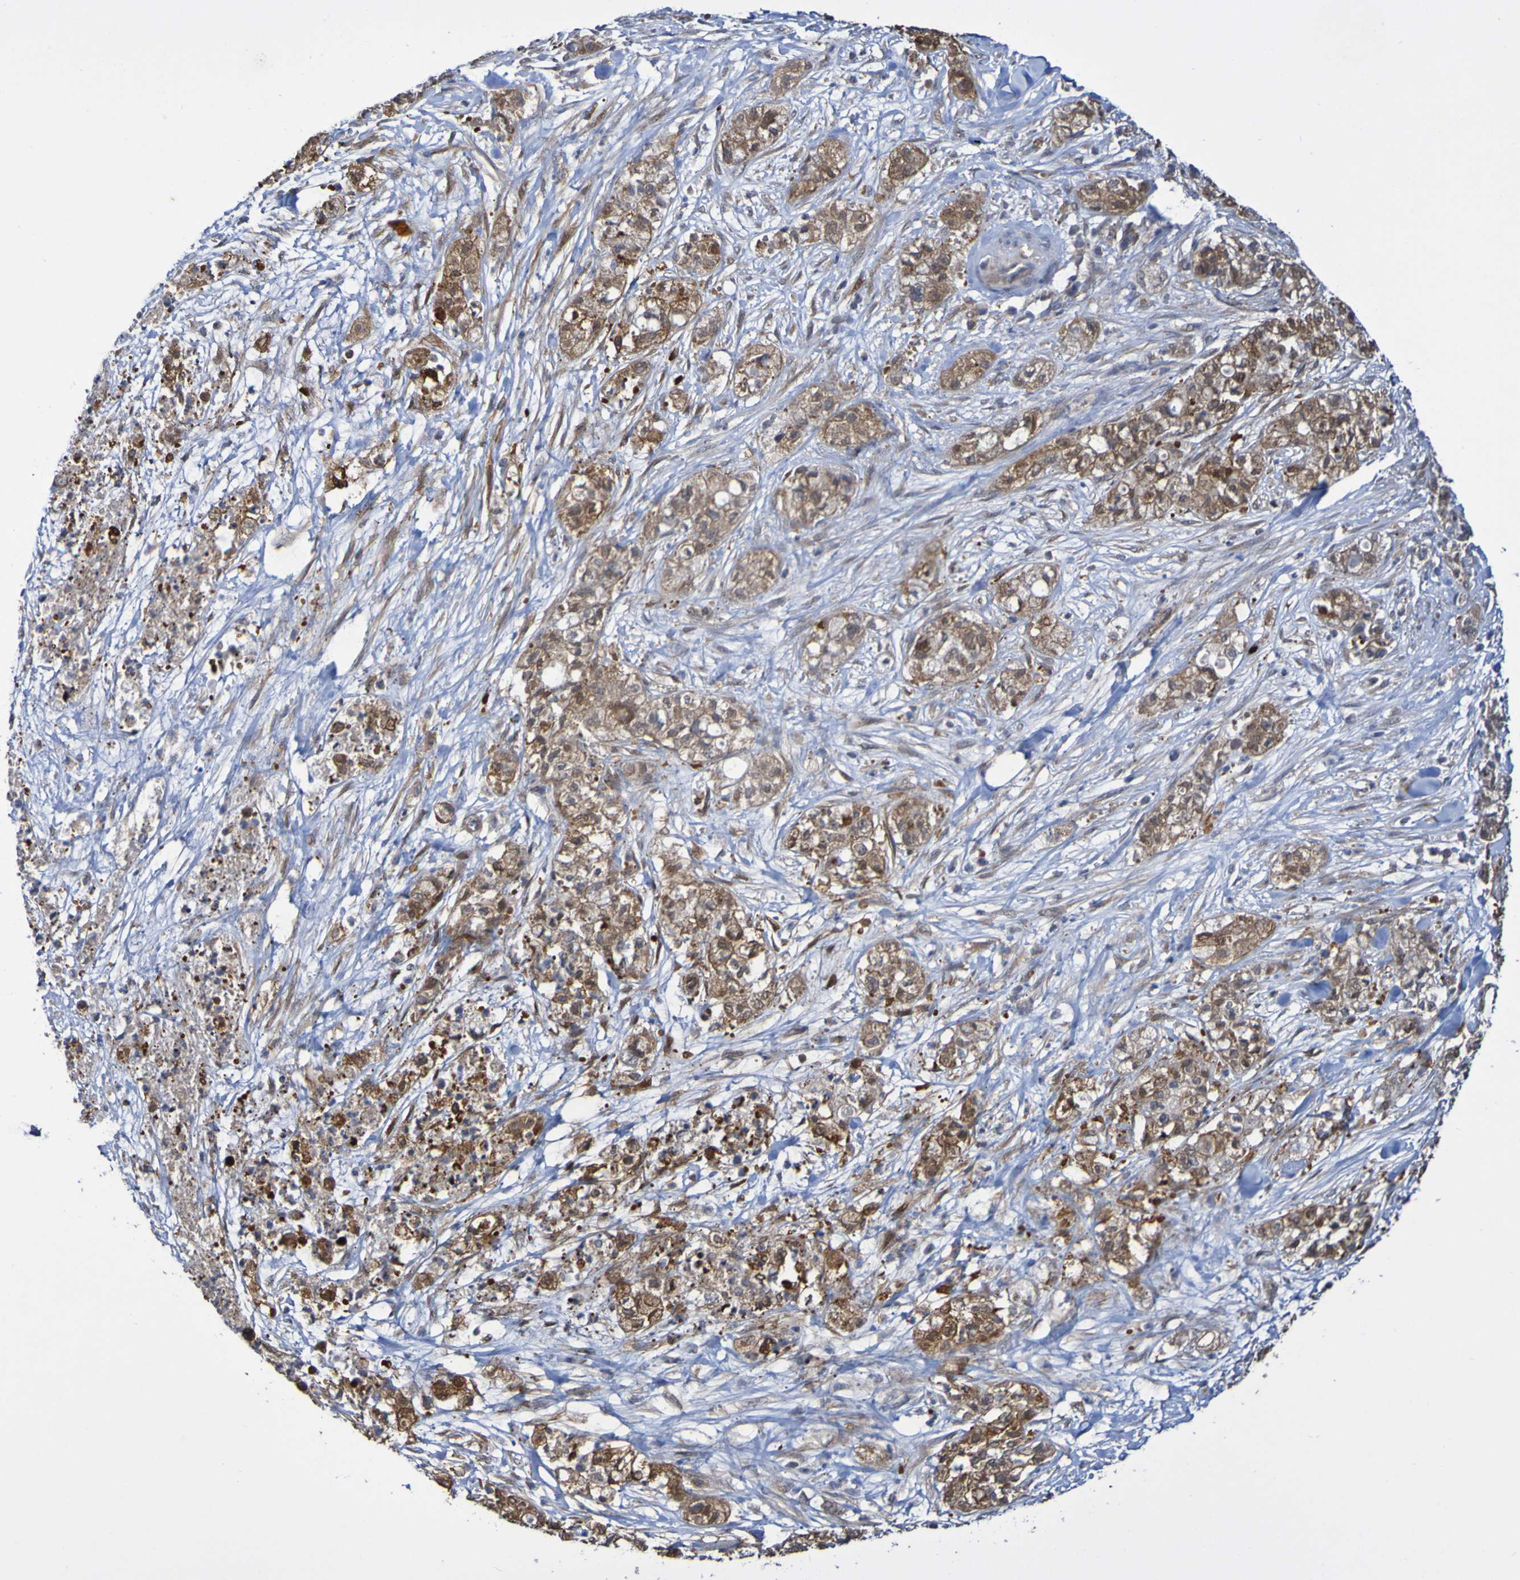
{"staining": {"intensity": "moderate", "quantity": ">75%", "location": "cytoplasmic/membranous"}, "tissue": "pancreatic cancer", "cell_type": "Tumor cells", "image_type": "cancer", "snomed": [{"axis": "morphology", "description": "Adenocarcinoma, NOS"}, {"axis": "topography", "description": "Pancreas"}], "caption": "Pancreatic cancer stained for a protein (brown) exhibits moderate cytoplasmic/membranous positive expression in approximately >75% of tumor cells.", "gene": "C3orf18", "patient": {"sex": "female", "age": 78}}